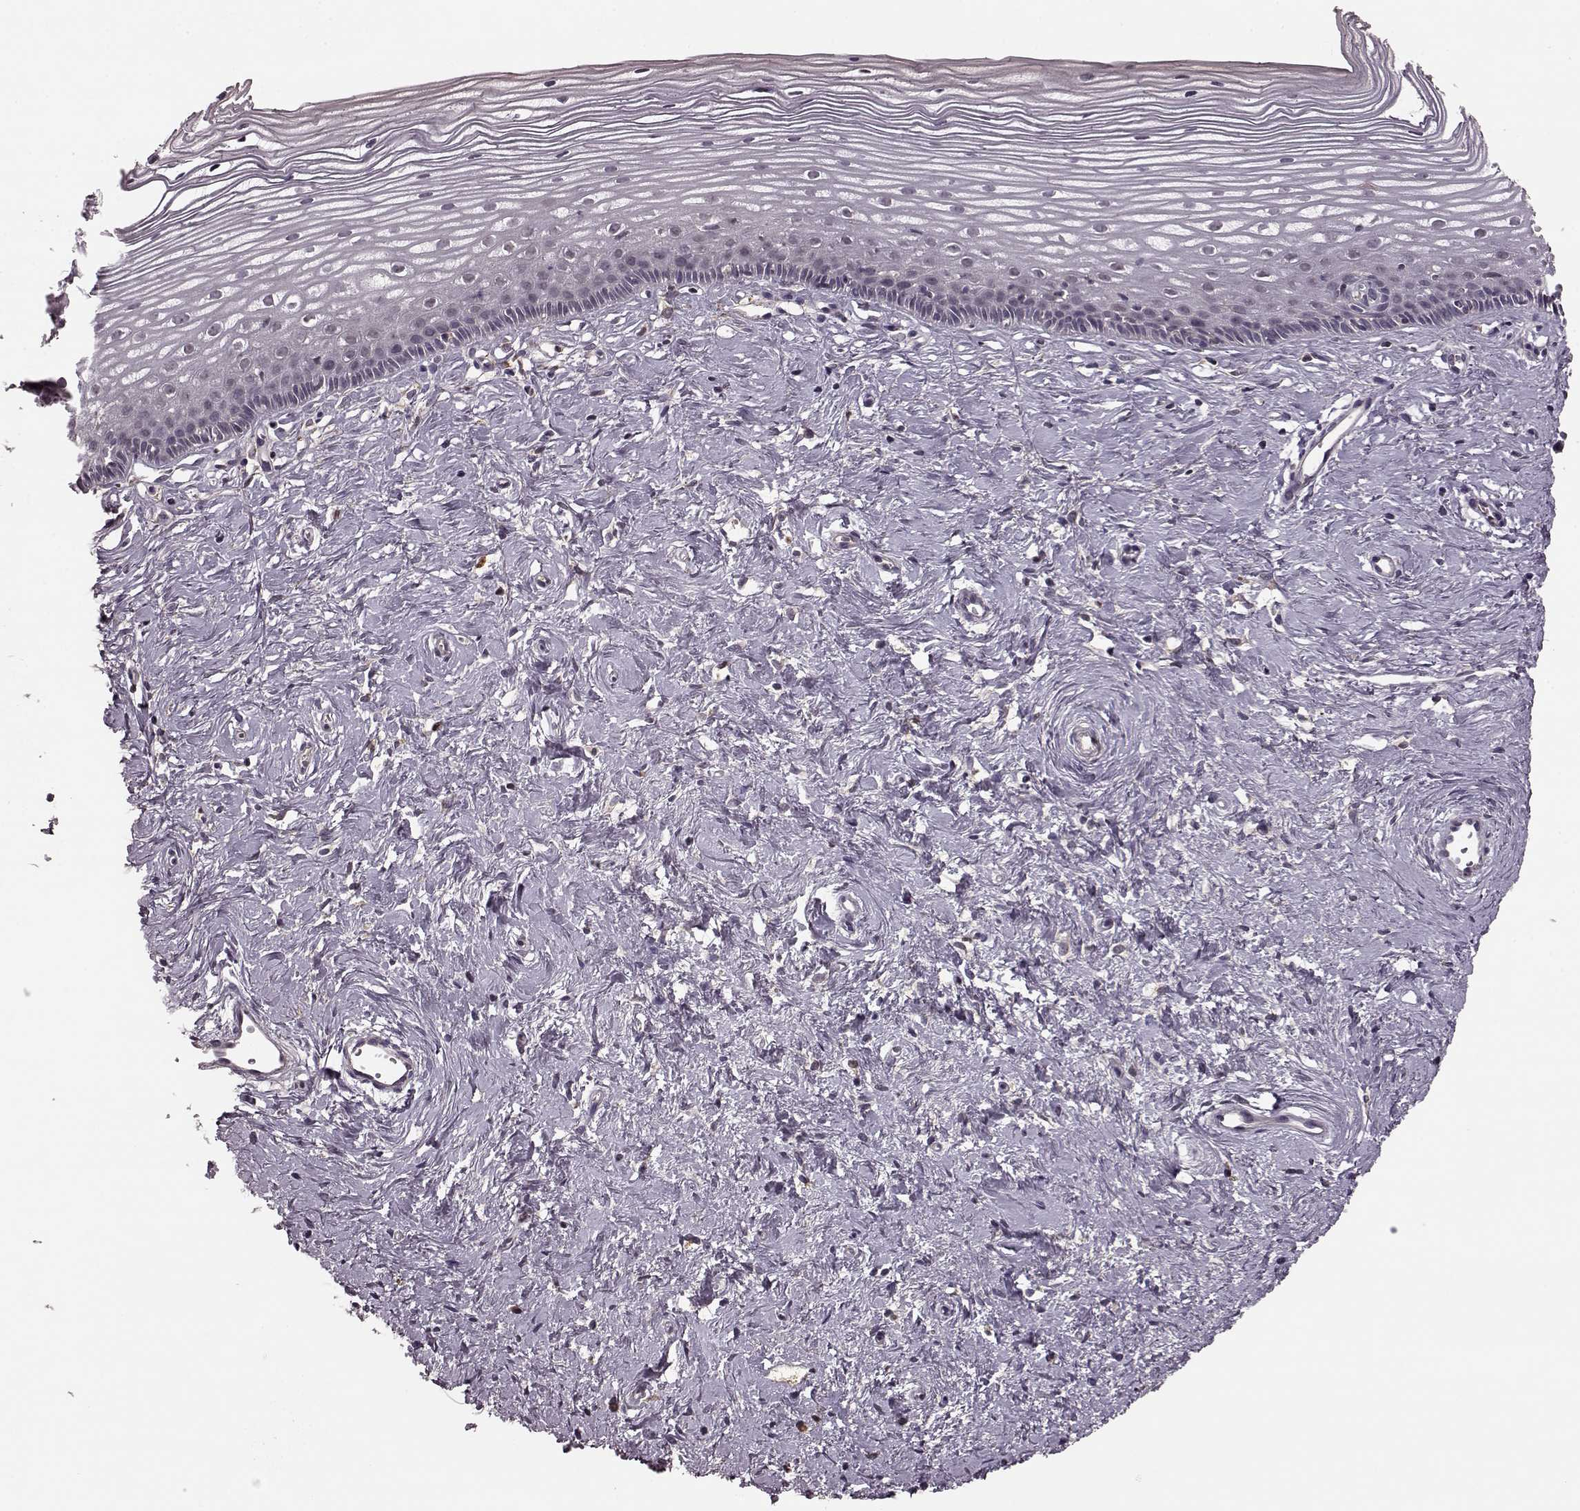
{"staining": {"intensity": "negative", "quantity": "none", "location": "none"}, "tissue": "cervix", "cell_type": "Glandular cells", "image_type": "normal", "snomed": [{"axis": "morphology", "description": "Normal tissue, NOS"}, {"axis": "topography", "description": "Cervix"}], "caption": "DAB immunohistochemical staining of normal cervix exhibits no significant staining in glandular cells. The staining is performed using DAB (3,3'-diaminobenzidine) brown chromogen with nuclei counter-stained in using hematoxylin.", "gene": "NRL", "patient": {"sex": "female", "age": 40}}